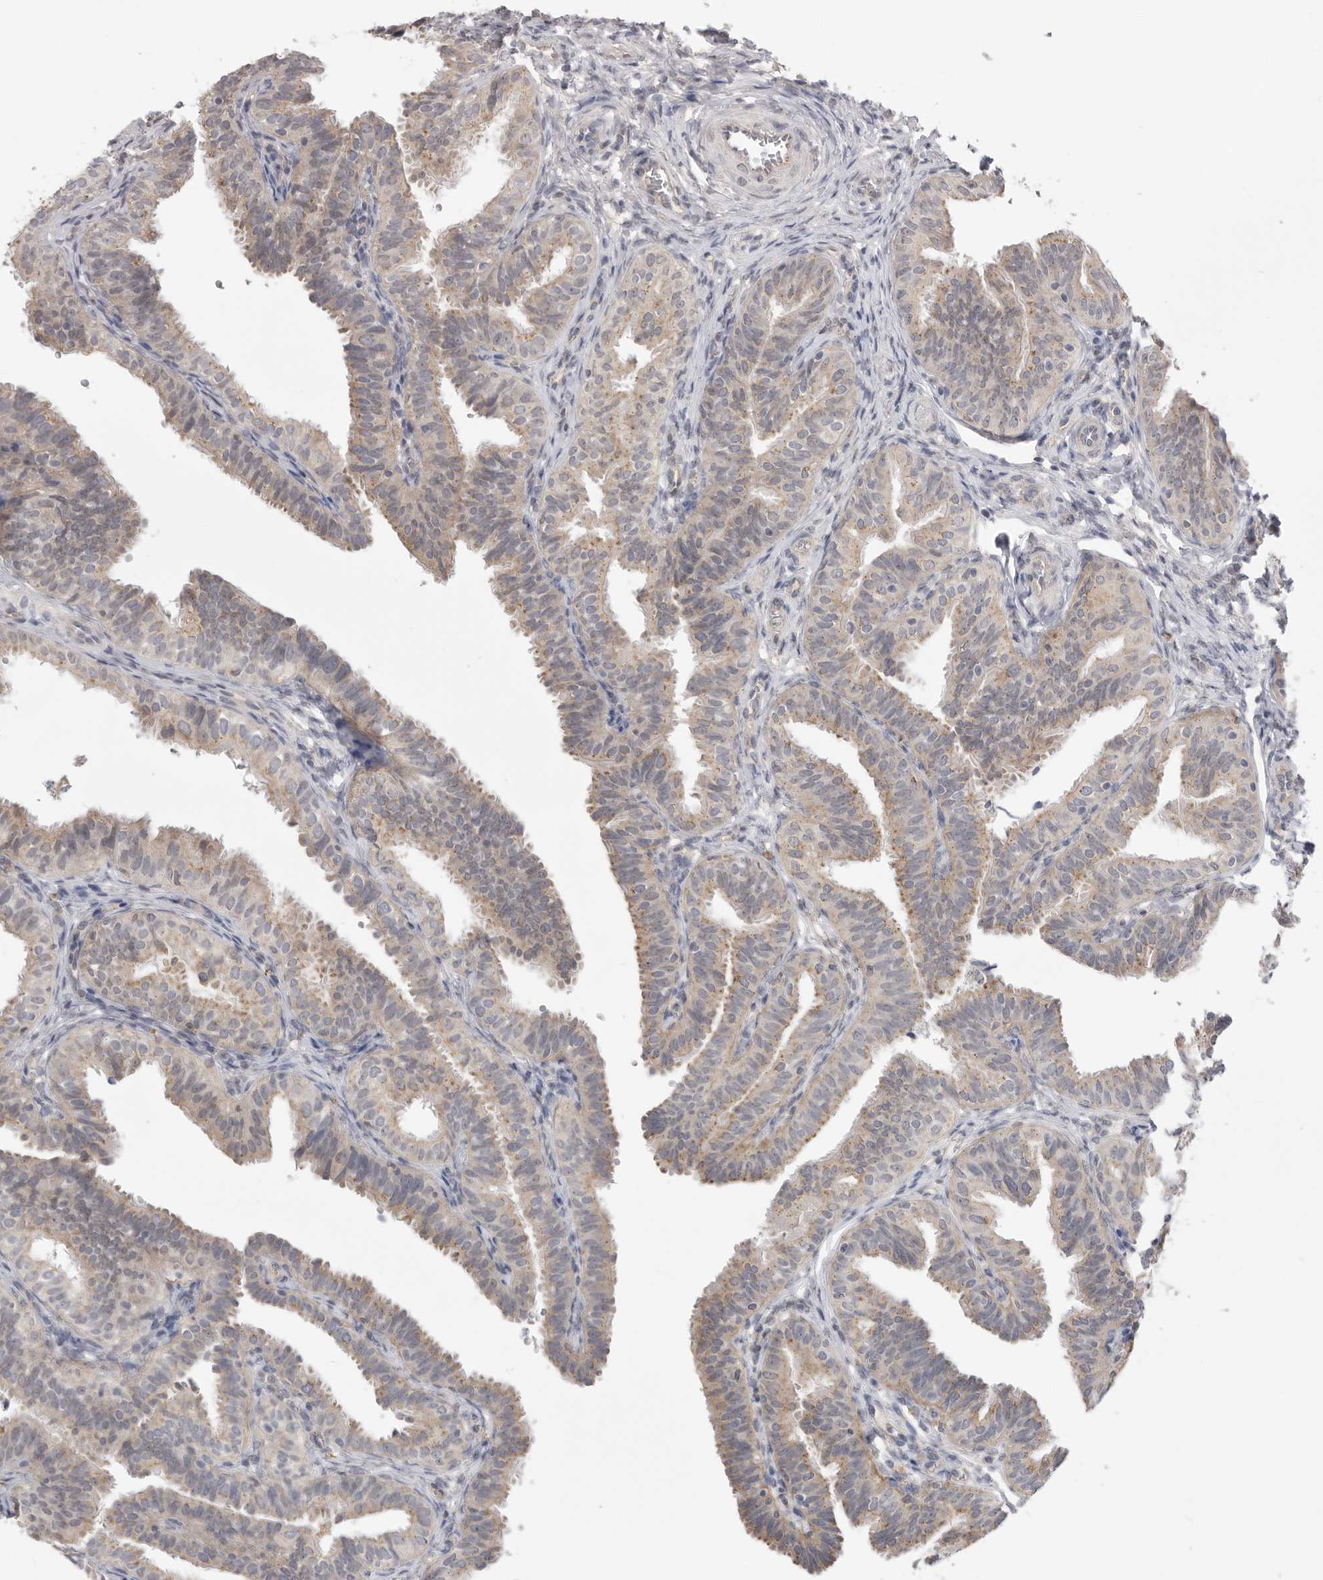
{"staining": {"intensity": "moderate", "quantity": ">75%", "location": "cytoplasmic/membranous"}, "tissue": "fallopian tube", "cell_type": "Glandular cells", "image_type": "normal", "snomed": [{"axis": "morphology", "description": "Normal tissue, NOS"}, {"axis": "topography", "description": "Fallopian tube"}], "caption": "IHC of unremarkable human fallopian tube exhibits medium levels of moderate cytoplasmic/membranous positivity in about >75% of glandular cells.", "gene": "TLR3", "patient": {"sex": "female", "age": 35}}